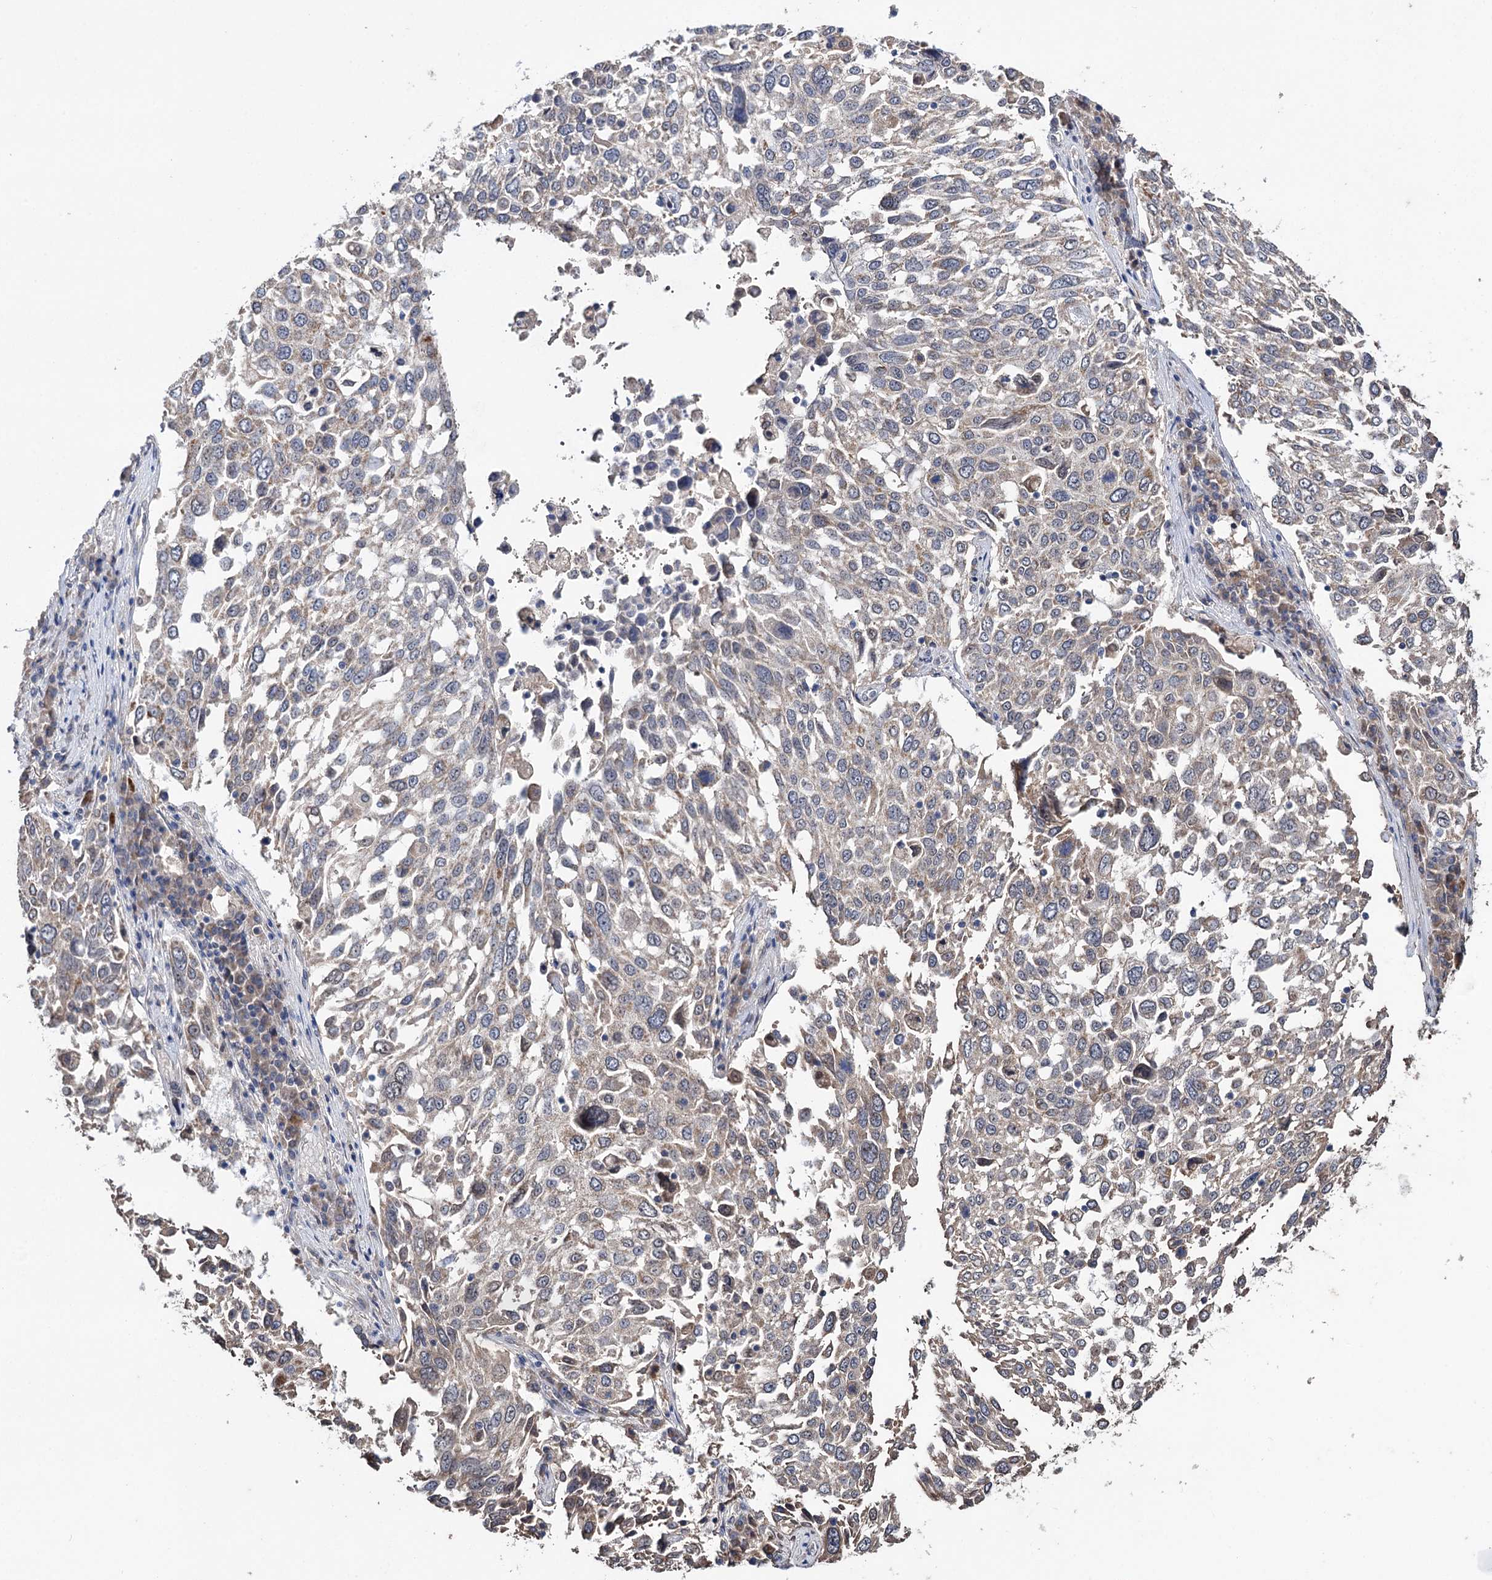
{"staining": {"intensity": "weak", "quantity": ">75%", "location": "cytoplasmic/membranous"}, "tissue": "lung cancer", "cell_type": "Tumor cells", "image_type": "cancer", "snomed": [{"axis": "morphology", "description": "Squamous cell carcinoma, NOS"}, {"axis": "topography", "description": "Lung"}], "caption": "Lung squamous cell carcinoma stained for a protein (brown) shows weak cytoplasmic/membranous positive positivity in approximately >75% of tumor cells.", "gene": "CLPB", "patient": {"sex": "male", "age": 65}}